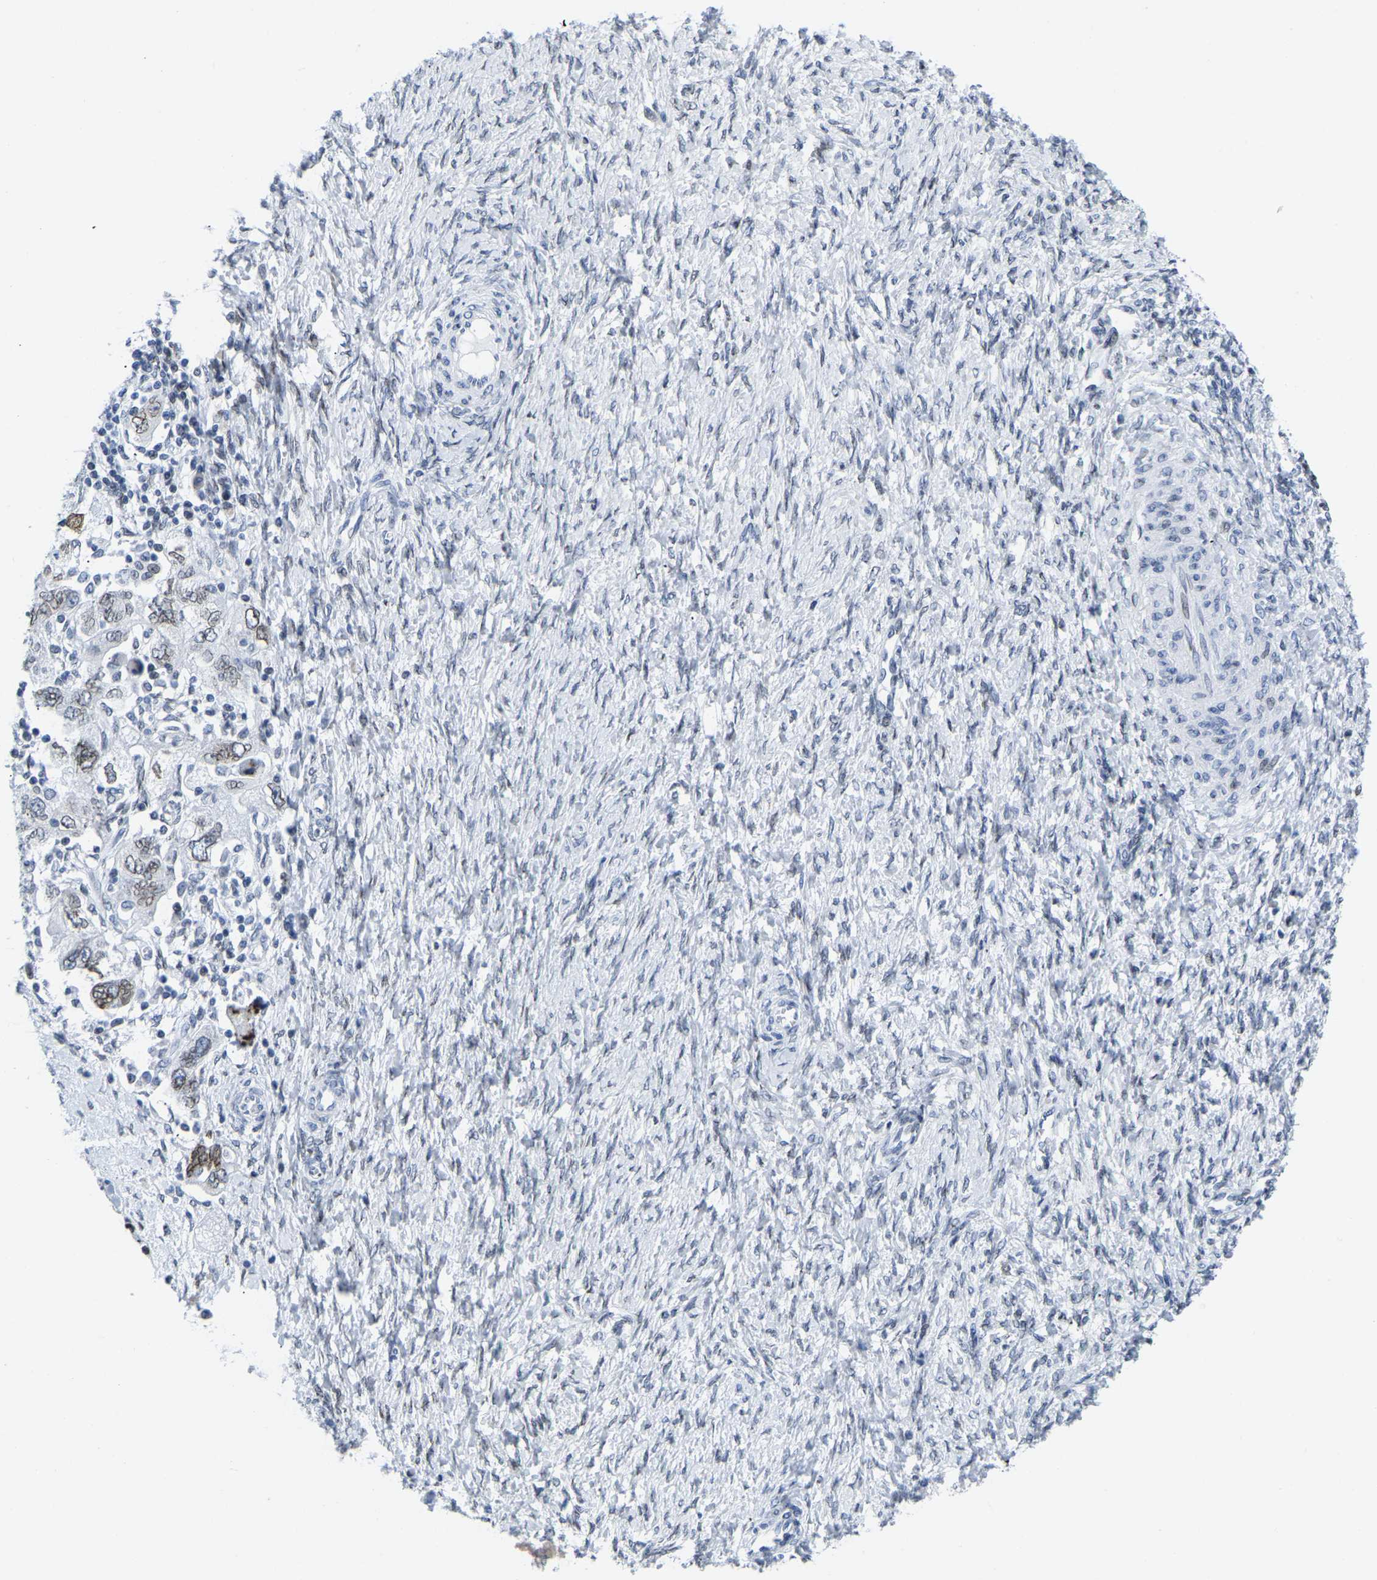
{"staining": {"intensity": "weak", "quantity": "25%-75%", "location": "cytoplasmic/membranous,nuclear"}, "tissue": "ovarian cancer", "cell_type": "Tumor cells", "image_type": "cancer", "snomed": [{"axis": "morphology", "description": "Carcinoma, NOS"}, {"axis": "morphology", "description": "Cystadenocarcinoma, serous, NOS"}, {"axis": "topography", "description": "Ovary"}], "caption": "Immunohistochemistry (IHC) of ovarian carcinoma shows low levels of weak cytoplasmic/membranous and nuclear staining in approximately 25%-75% of tumor cells.", "gene": "UPK3A", "patient": {"sex": "female", "age": 69}}